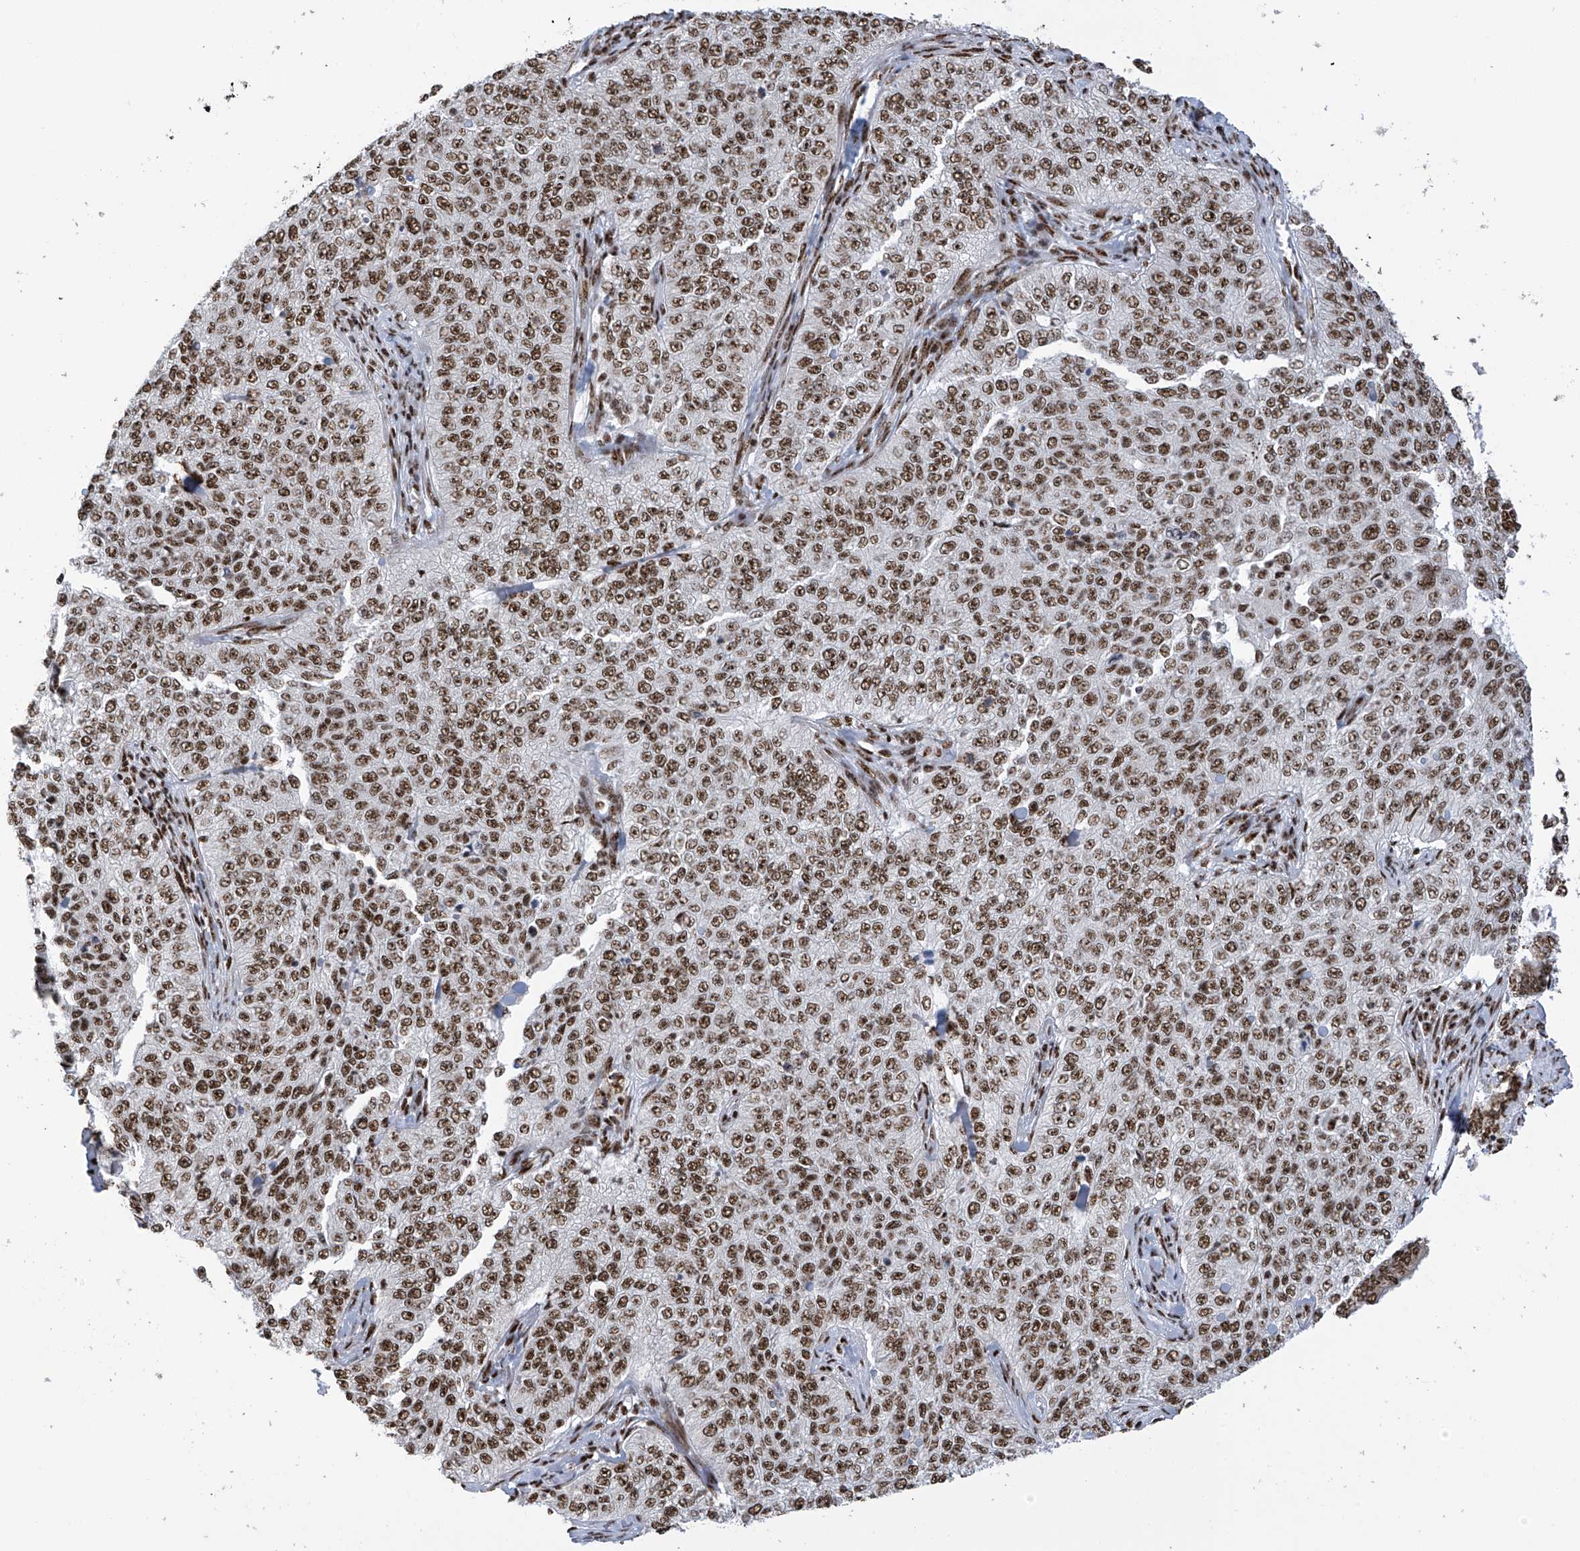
{"staining": {"intensity": "moderate", "quantity": ">75%", "location": "nuclear"}, "tissue": "cervical cancer", "cell_type": "Tumor cells", "image_type": "cancer", "snomed": [{"axis": "morphology", "description": "Squamous cell carcinoma, NOS"}, {"axis": "topography", "description": "Cervix"}], "caption": "Immunohistochemical staining of cervical cancer (squamous cell carcinoma) displays moderate nuclear protein staining in approximately >75% of tumor cells.", "gene": "APLF", "patient": {"sex": "female", "age": 35}}